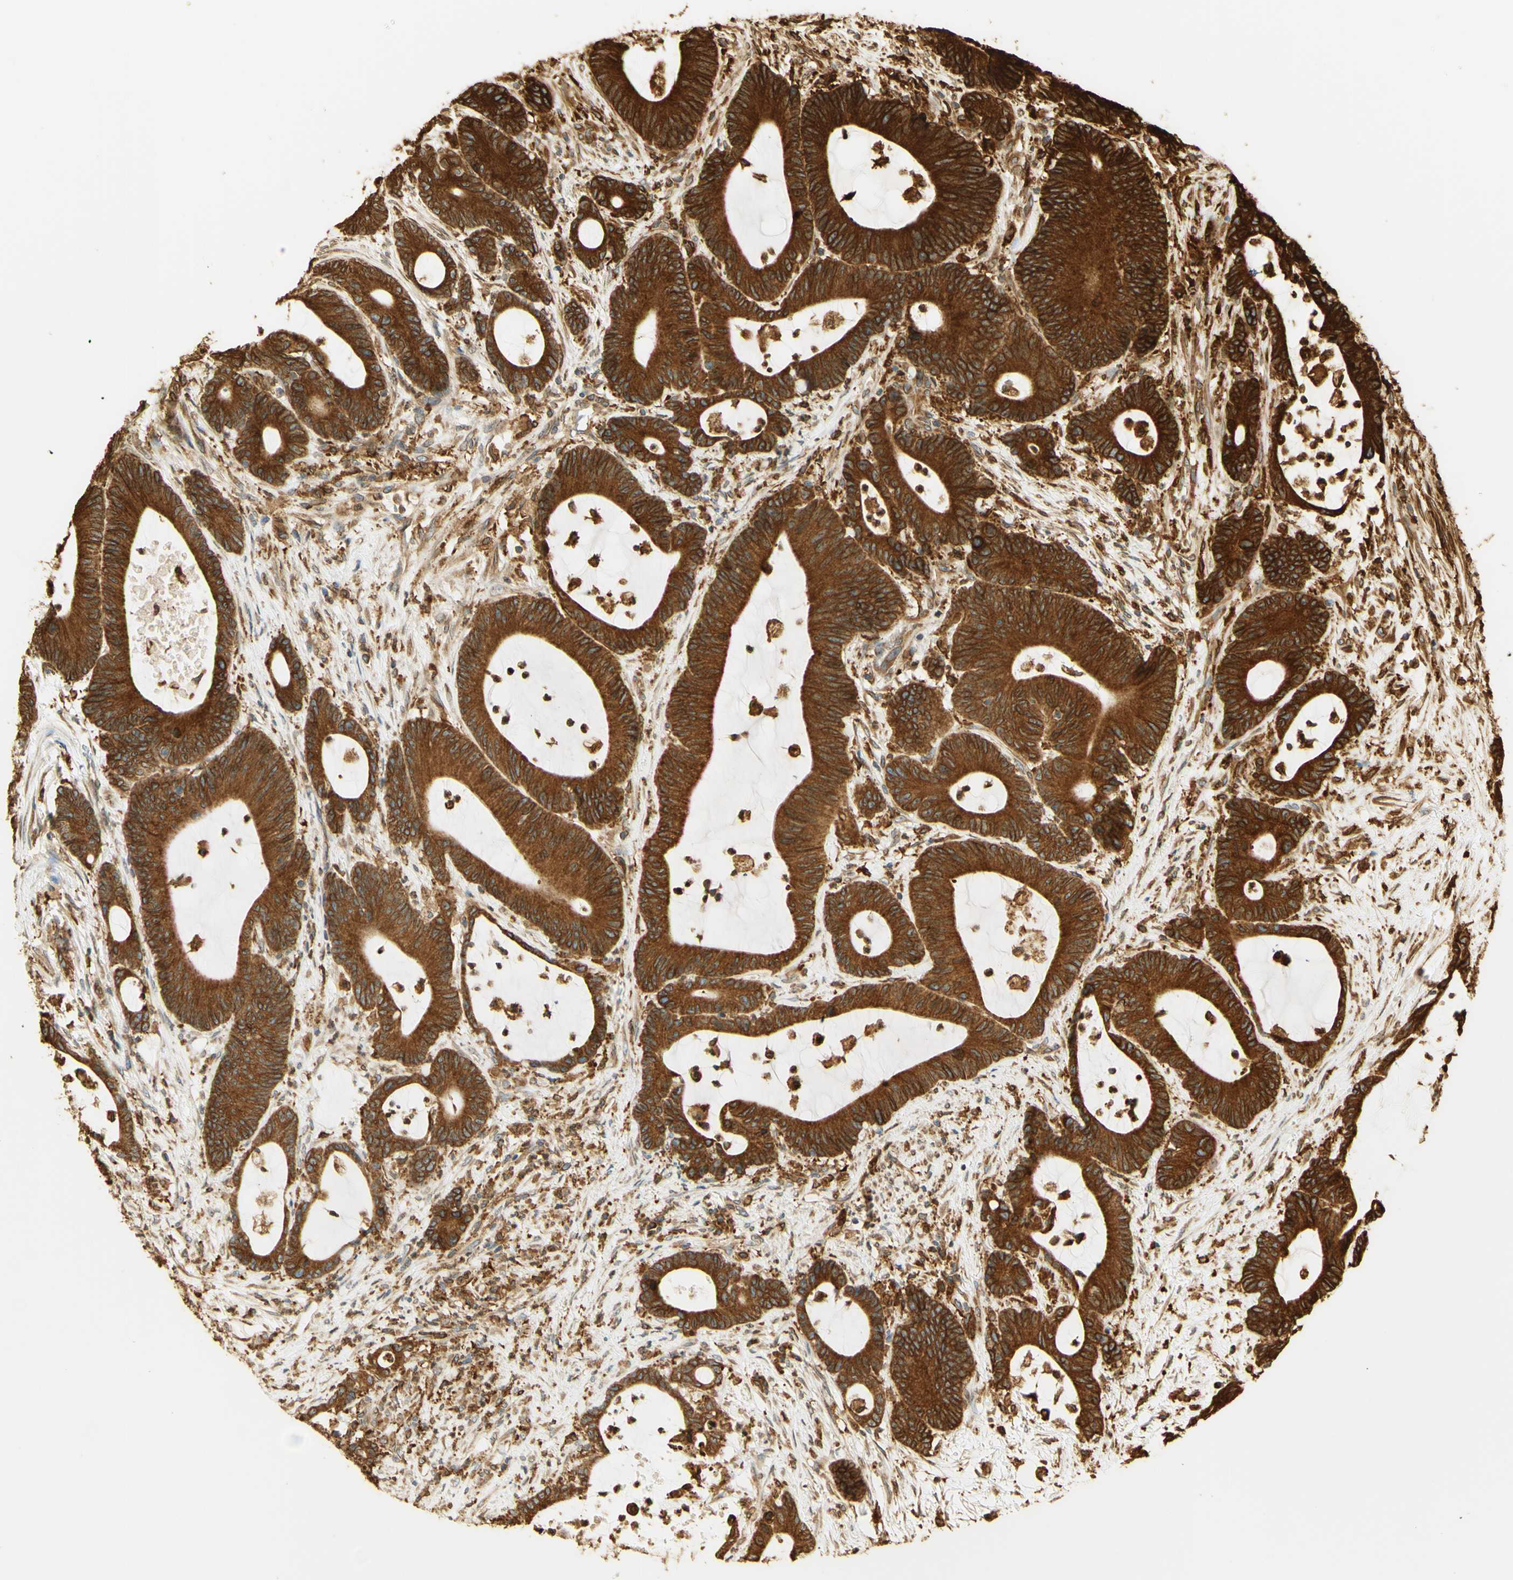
{"staining": {"intensity": "strong", "quantity": ">75%", "location": "cytoplasmic/membranous"}, "tissue": "colorectal cancer", "cell_type": "Tumor cells", "image_type": "cancer", "snomed": [{"axis": "morphology", "description": "Adenocarcinoma, NOS"}, {"axis": "topography", "description": "Colon"}], "caption": "The immunohistochemical stain labels strong cytoplasmic/membranous staining in tumor cells of colorectal cancer tissue. The staining was performed using DAB, with brown indicating positive protein expression. Nuclei are stained blue with hematoxylin.", "gene": "CANX", "patient": {"sex": "female", "age": 84}}